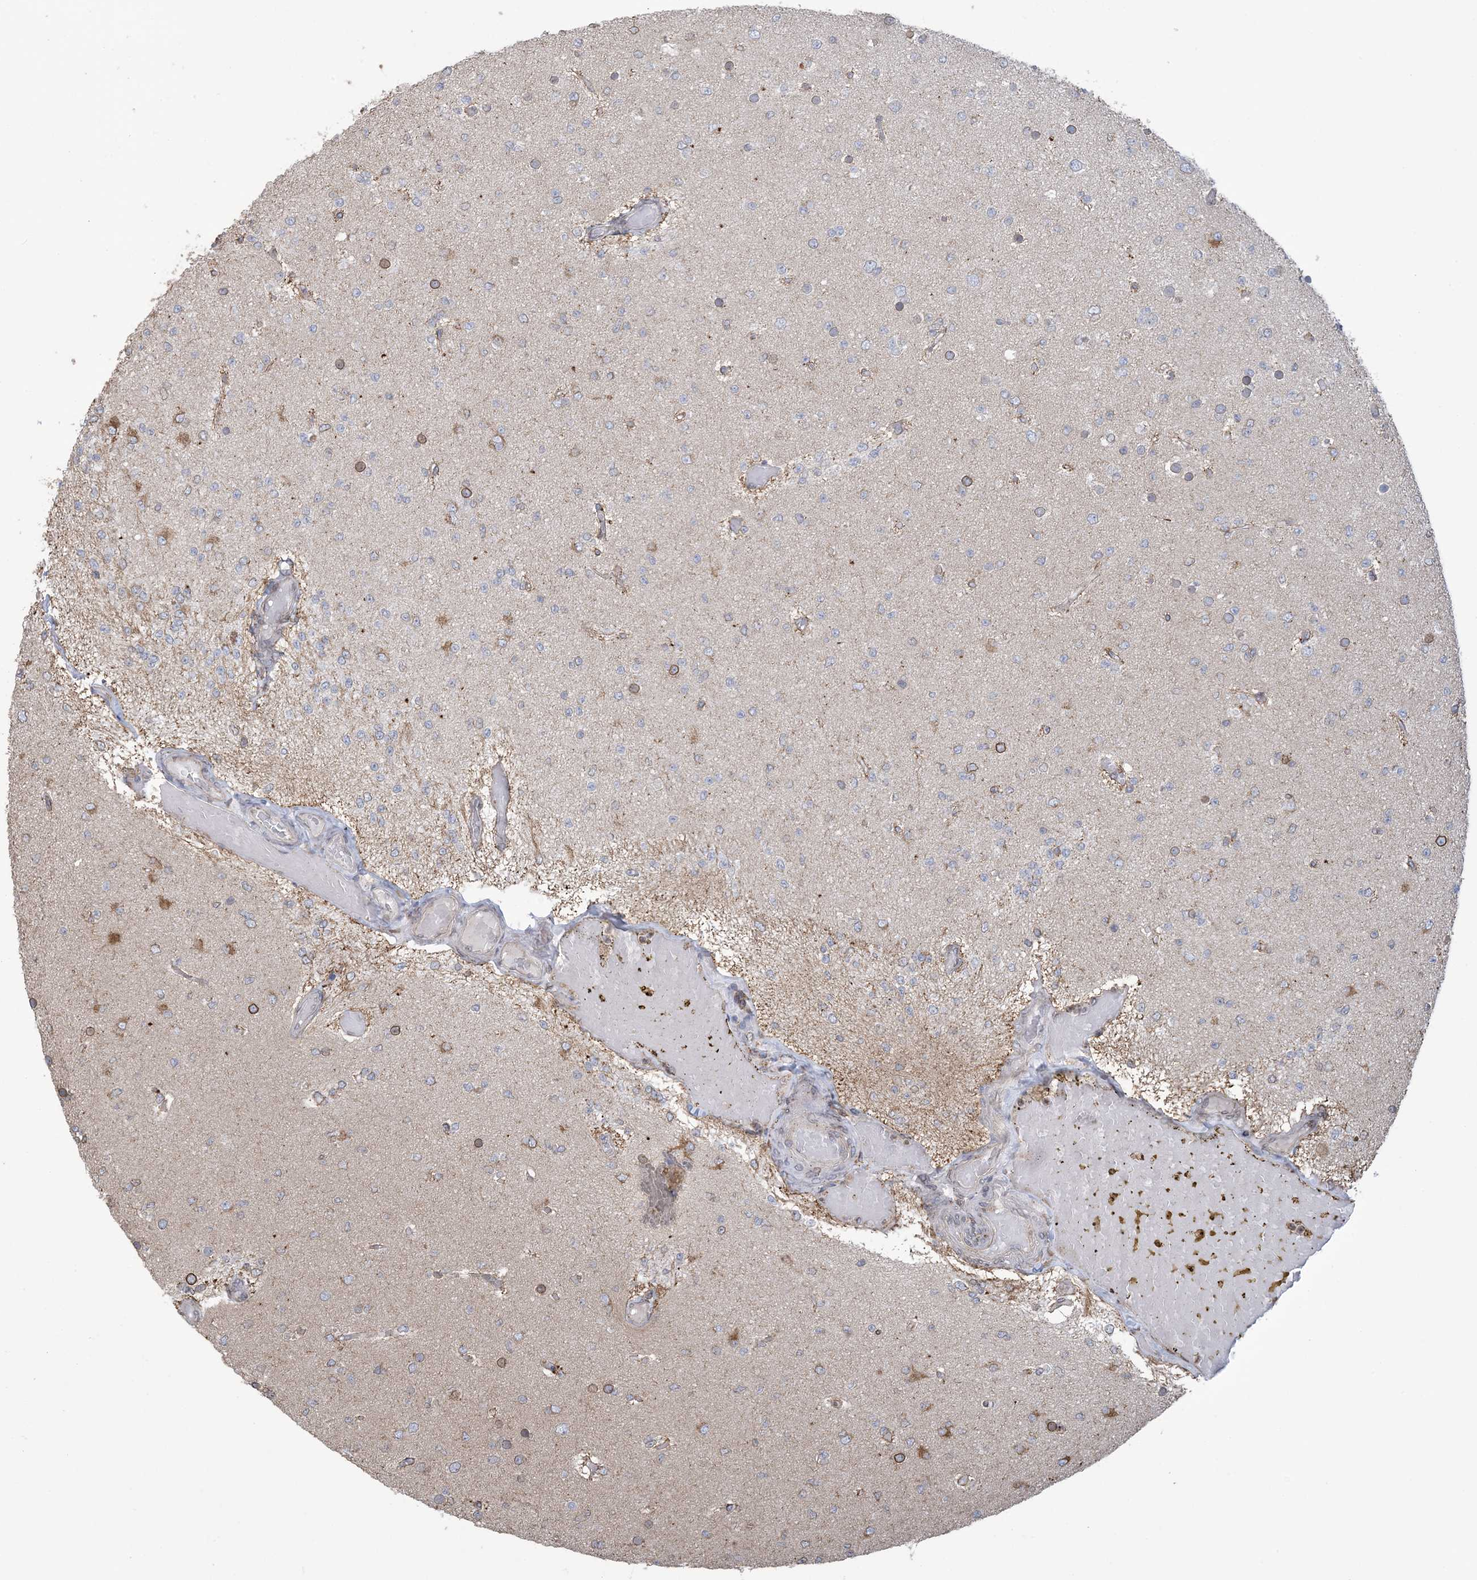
{"staining": {"intensity": "moderate", "quantity": "<25%", "location": "nuclear"}, "tissue": "glioma", "cell_type": "Tumor cells", "image_type": "cancer", "snomed": [{"axis": "morphology", "description": "Glioma, malignant, Low grade"}, {"axis": "topography", "description": "Brain"}], "caption": "Protein expression analysis of malignant glioma (low-grade) displays moderate nuclear positivity in about <25% of tumor cells.", "gene": "SHANK1", "patient": {"sex": "female", "age": 22}}